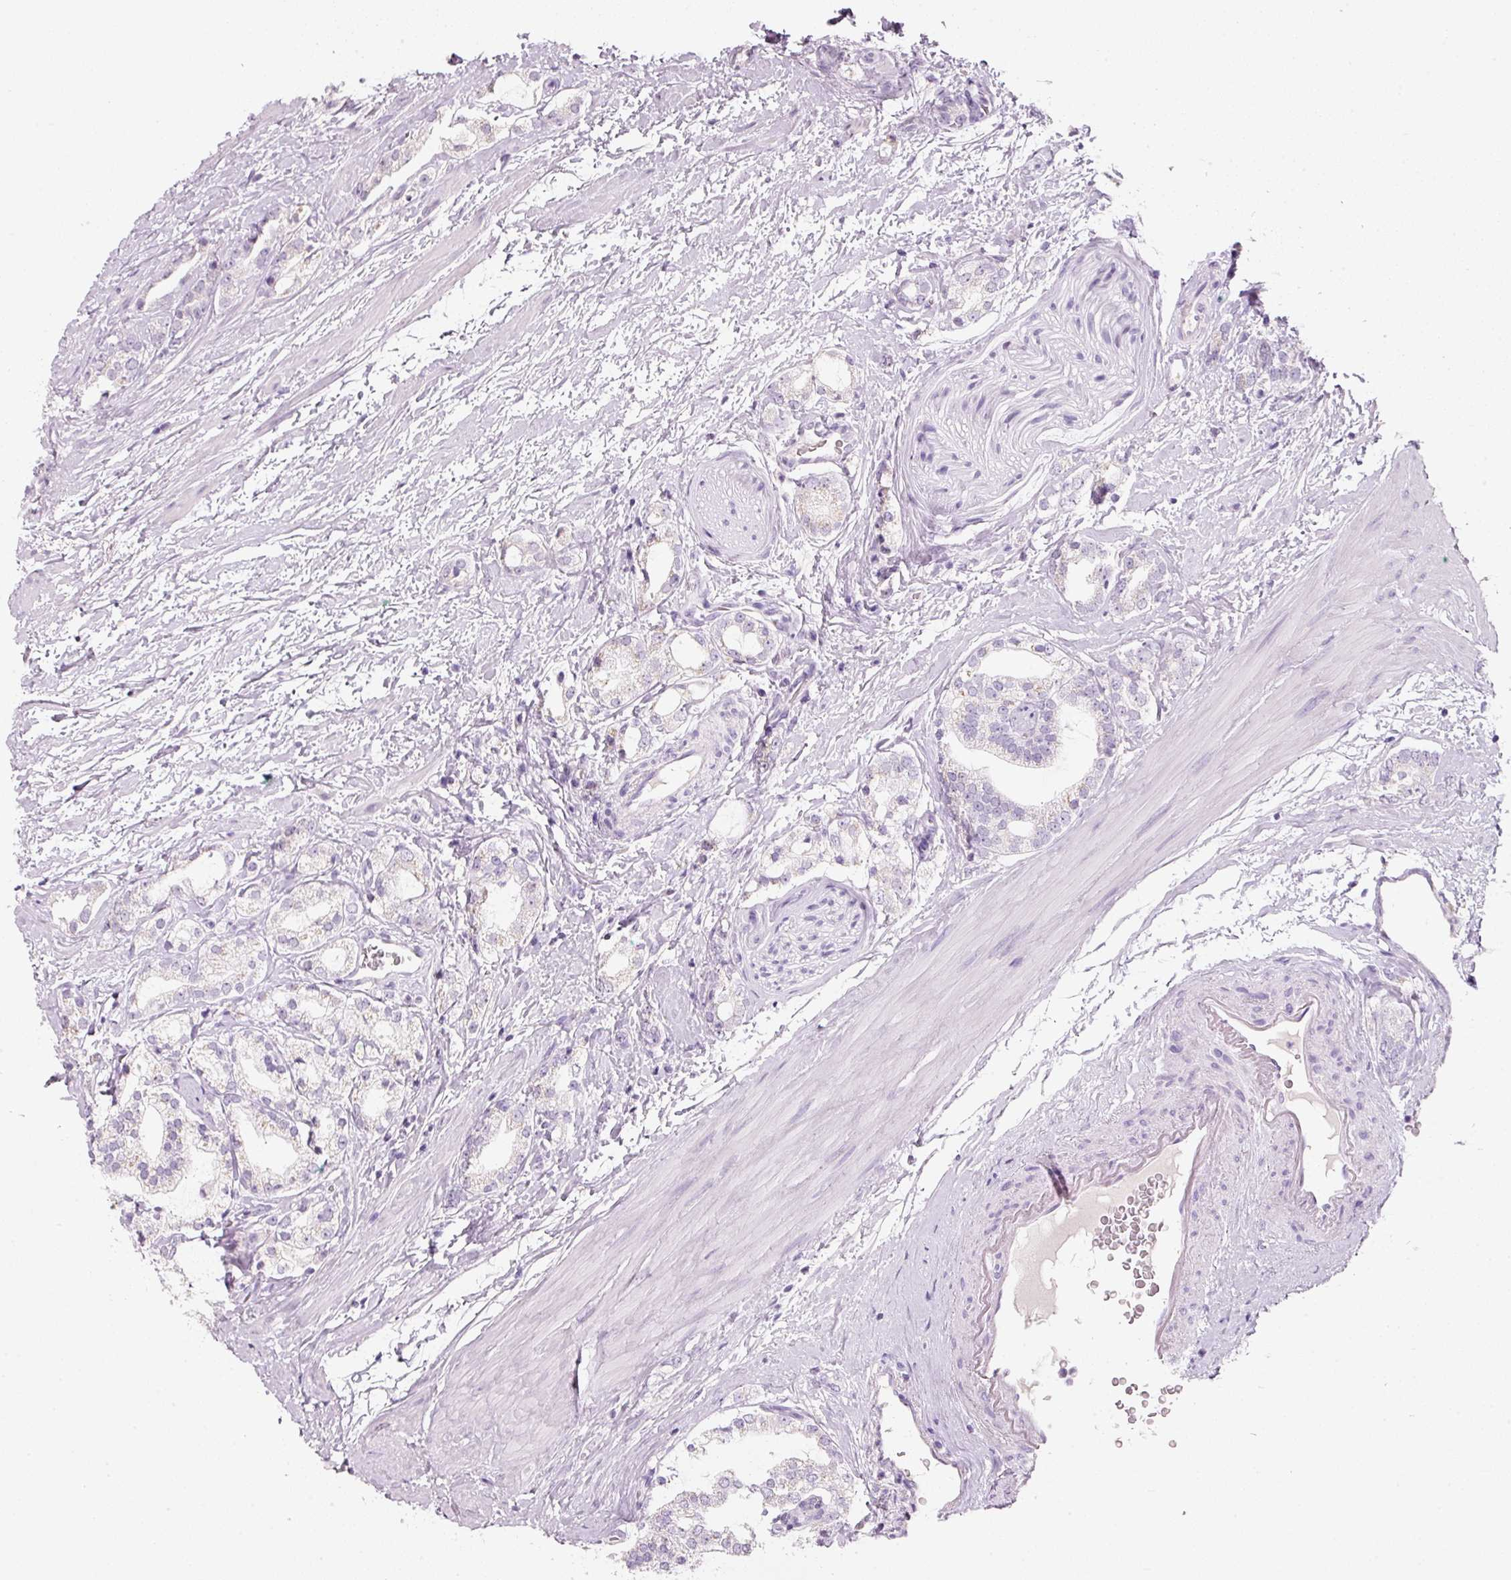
{"staining": {"intensity": "negative", "quantity": "none", "location": "none"}, "tissue": "prostate cancer", "cell_type": "Tumor cells", "image_type": "cancer", "snomed": [{"axis": "morphology", "description": "Adenocarcinoma, High grade"}, {"axis": "topography", "description": "Prostate"}], "caption": "A high-resolution micrograph shows immunohistochemistry staining of prostate cancer, which shows no significant expression in tumor cells.", "gene": "ENSG00000206549", "patient": {"sex": "male", "age": 64}}